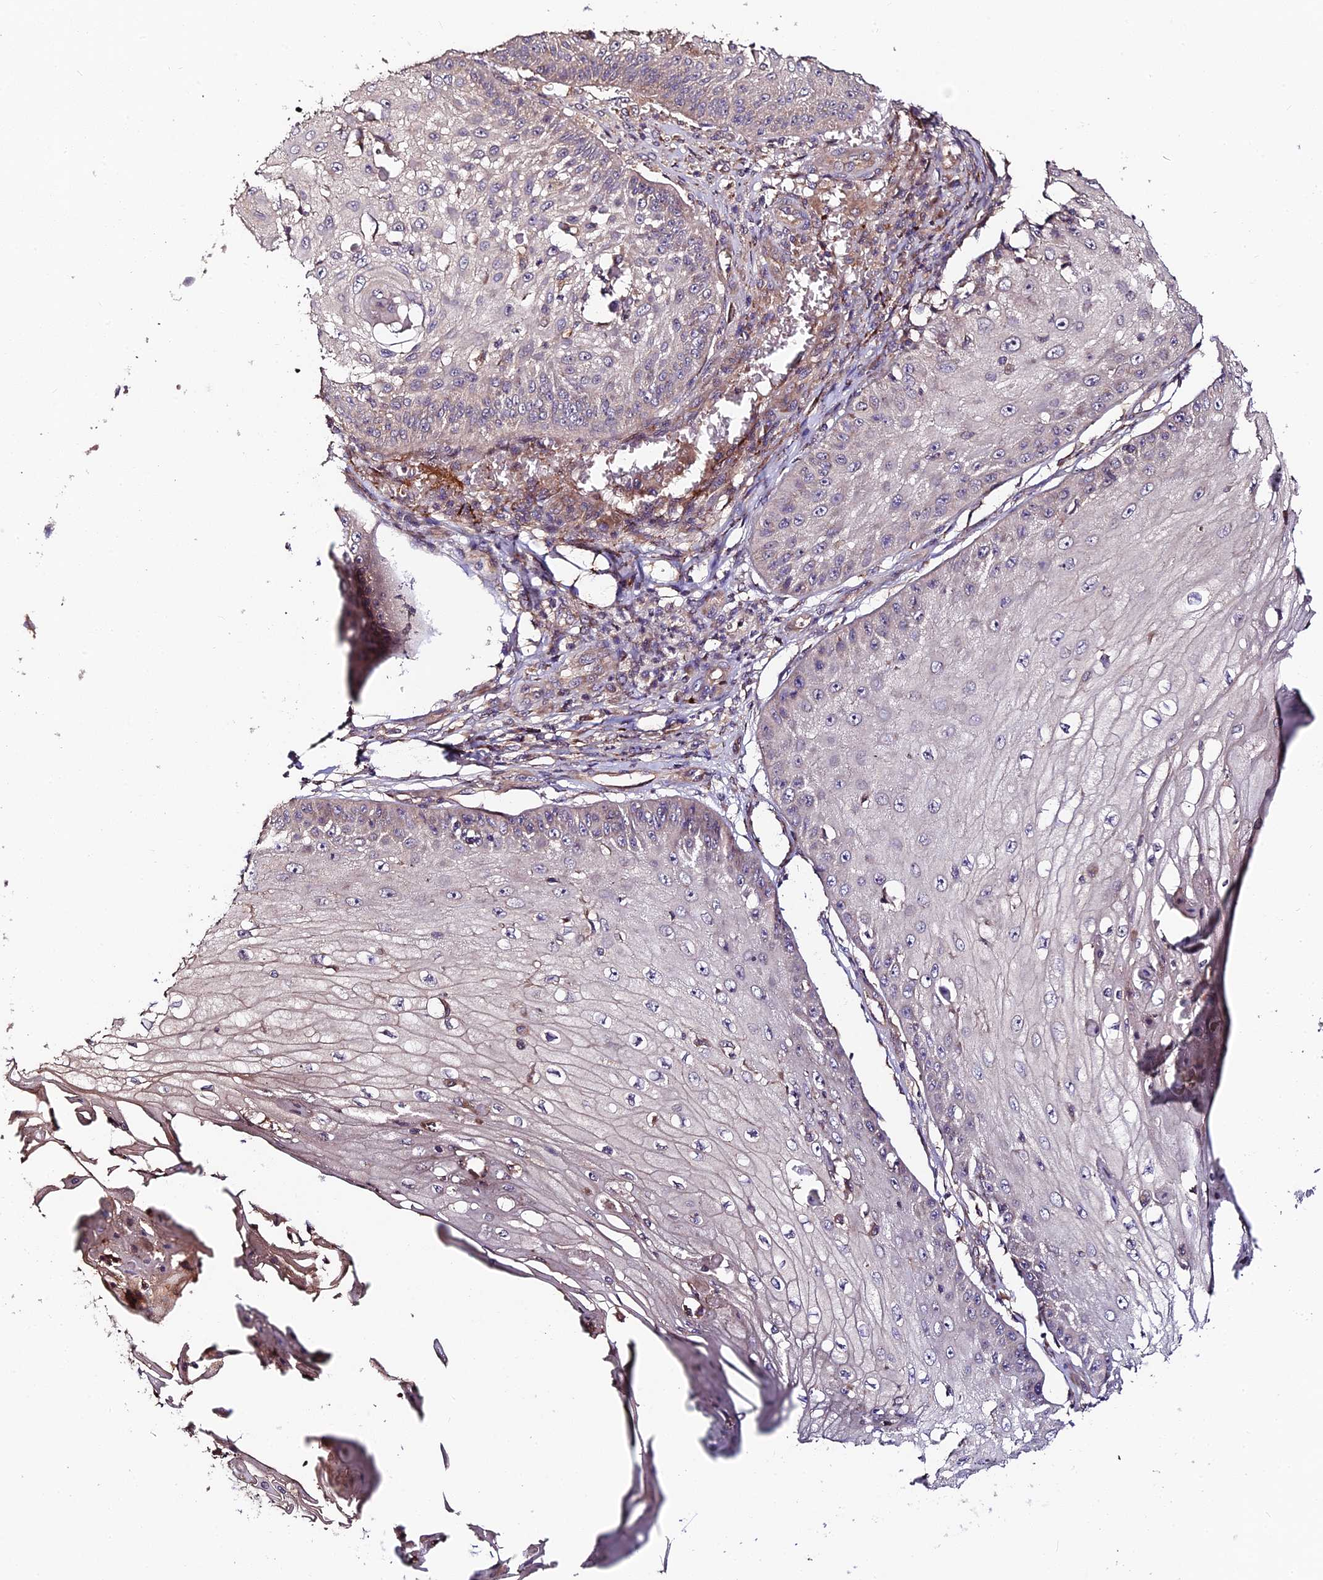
{"staining": {"intensity": "weak", "quantity": "<25%", "location": "cytoplasmic/membranous"}, "tissue": "skin cancer", "cell_type": "Tumor cells", "image_type": "cancer", "snomed": [{"axis": "morphology", "description": "Squamous cell carcinoma, NOS"}, {"axis": "topography", "description": "Skin"}], "caption": "Protein analysis of skin squamous cell carcinoma demonstrates no significant staining in tumor cells.", "gene": "C3orf20", "patient": {"sex": "male", "age": 70}}